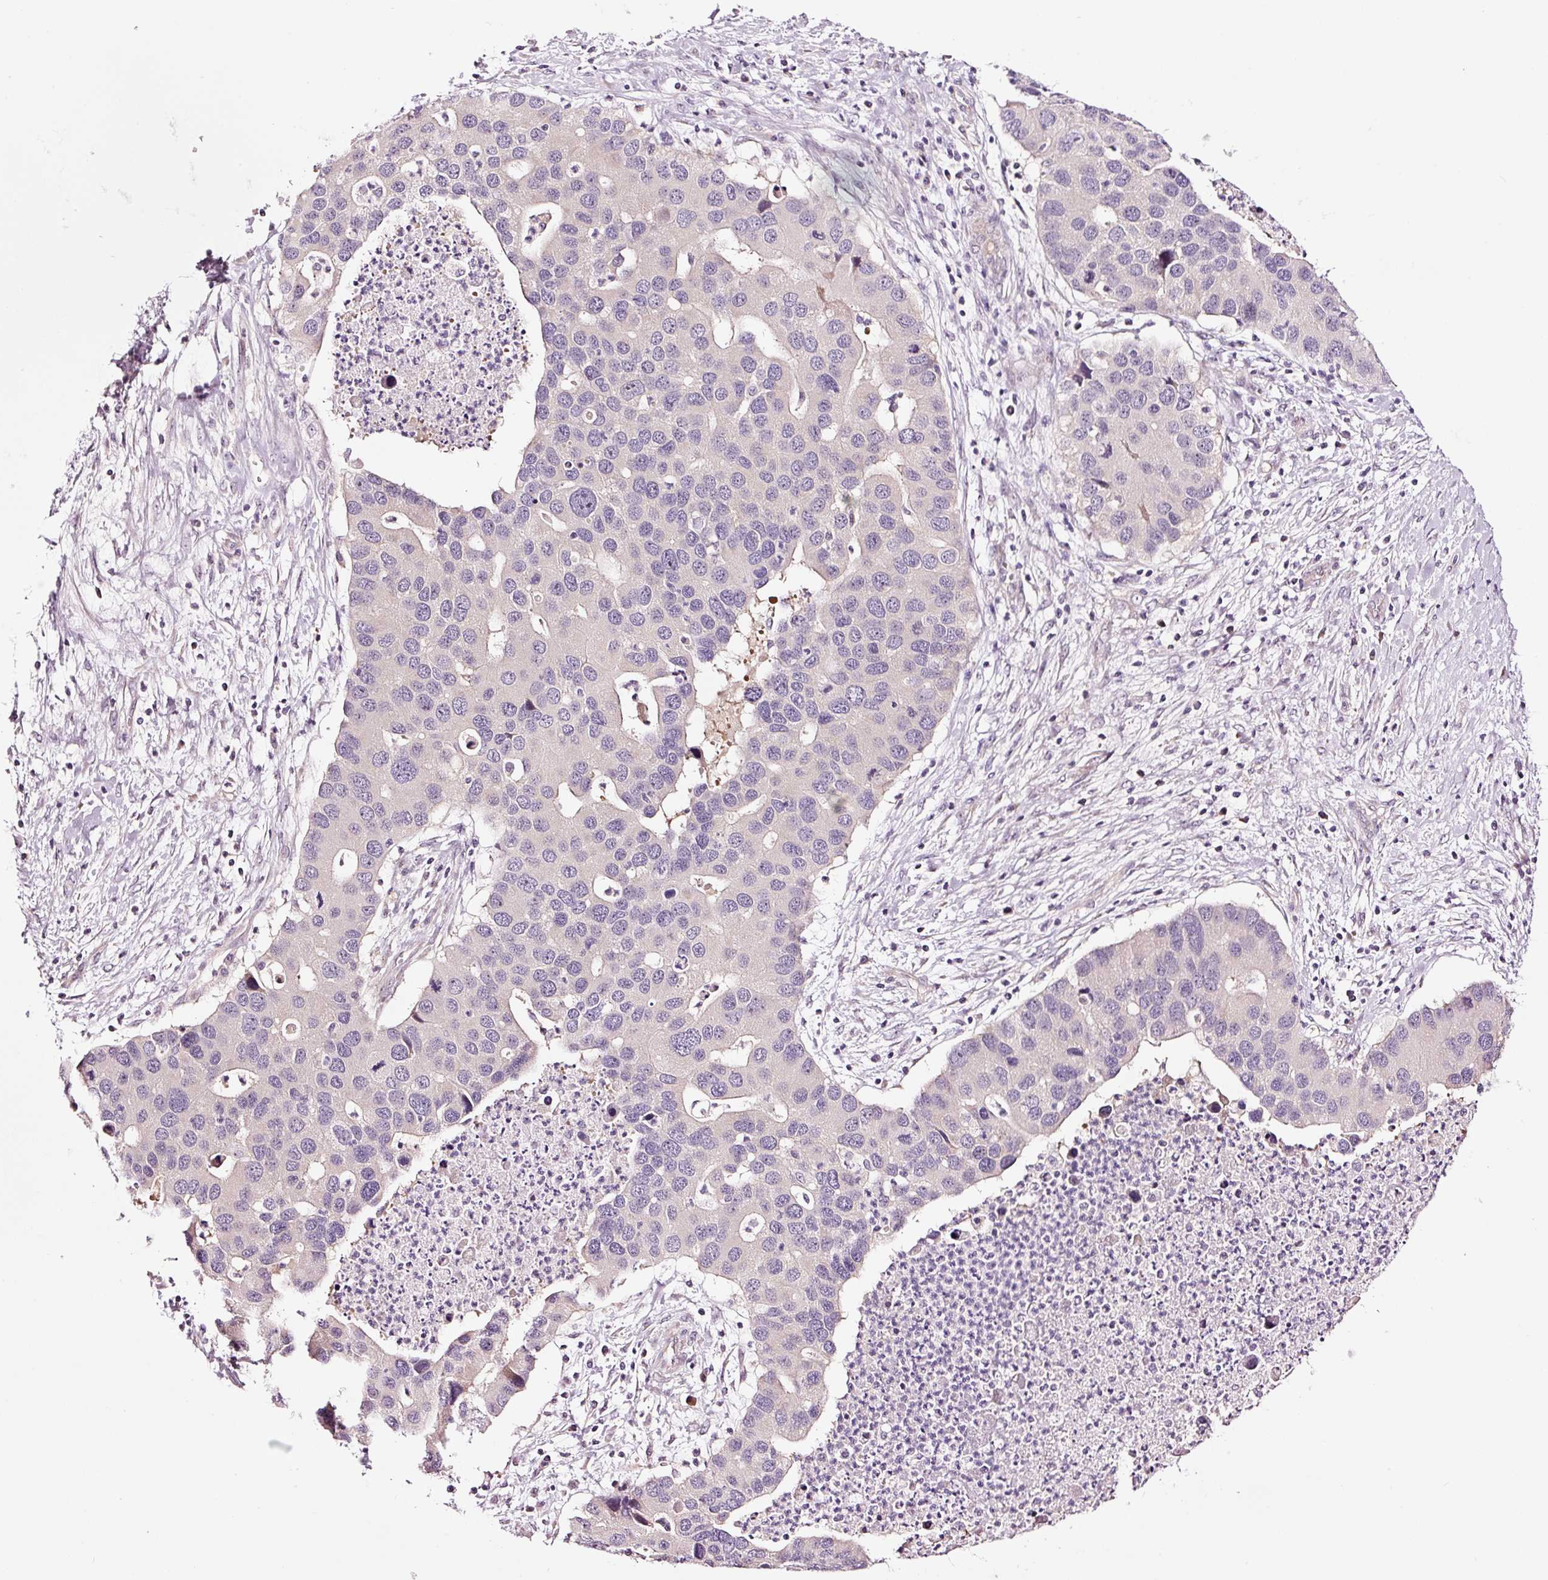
{"staining": {"intensity": "negative", "quantity": "none", "location": "none"}, "tissue": "lung cancer", "cell_type": "Tumor cells", "image_type": "cancer", "snomed": [{"axis": "morphology", "description": "Aneuploidy"}, {"axis": "morphology", "description": "Adenocarcinoma, NOS"}, {"axis": "topography", "description": "Lymph node"}, {"axis": "topography", "description": "Lung"}], "caption": "Tumor cells are negative for protein expression in human lung cancer (adenocarcinoma).", "gene": "UTP14A", "patient": {"sex": "female", "age": 74}}